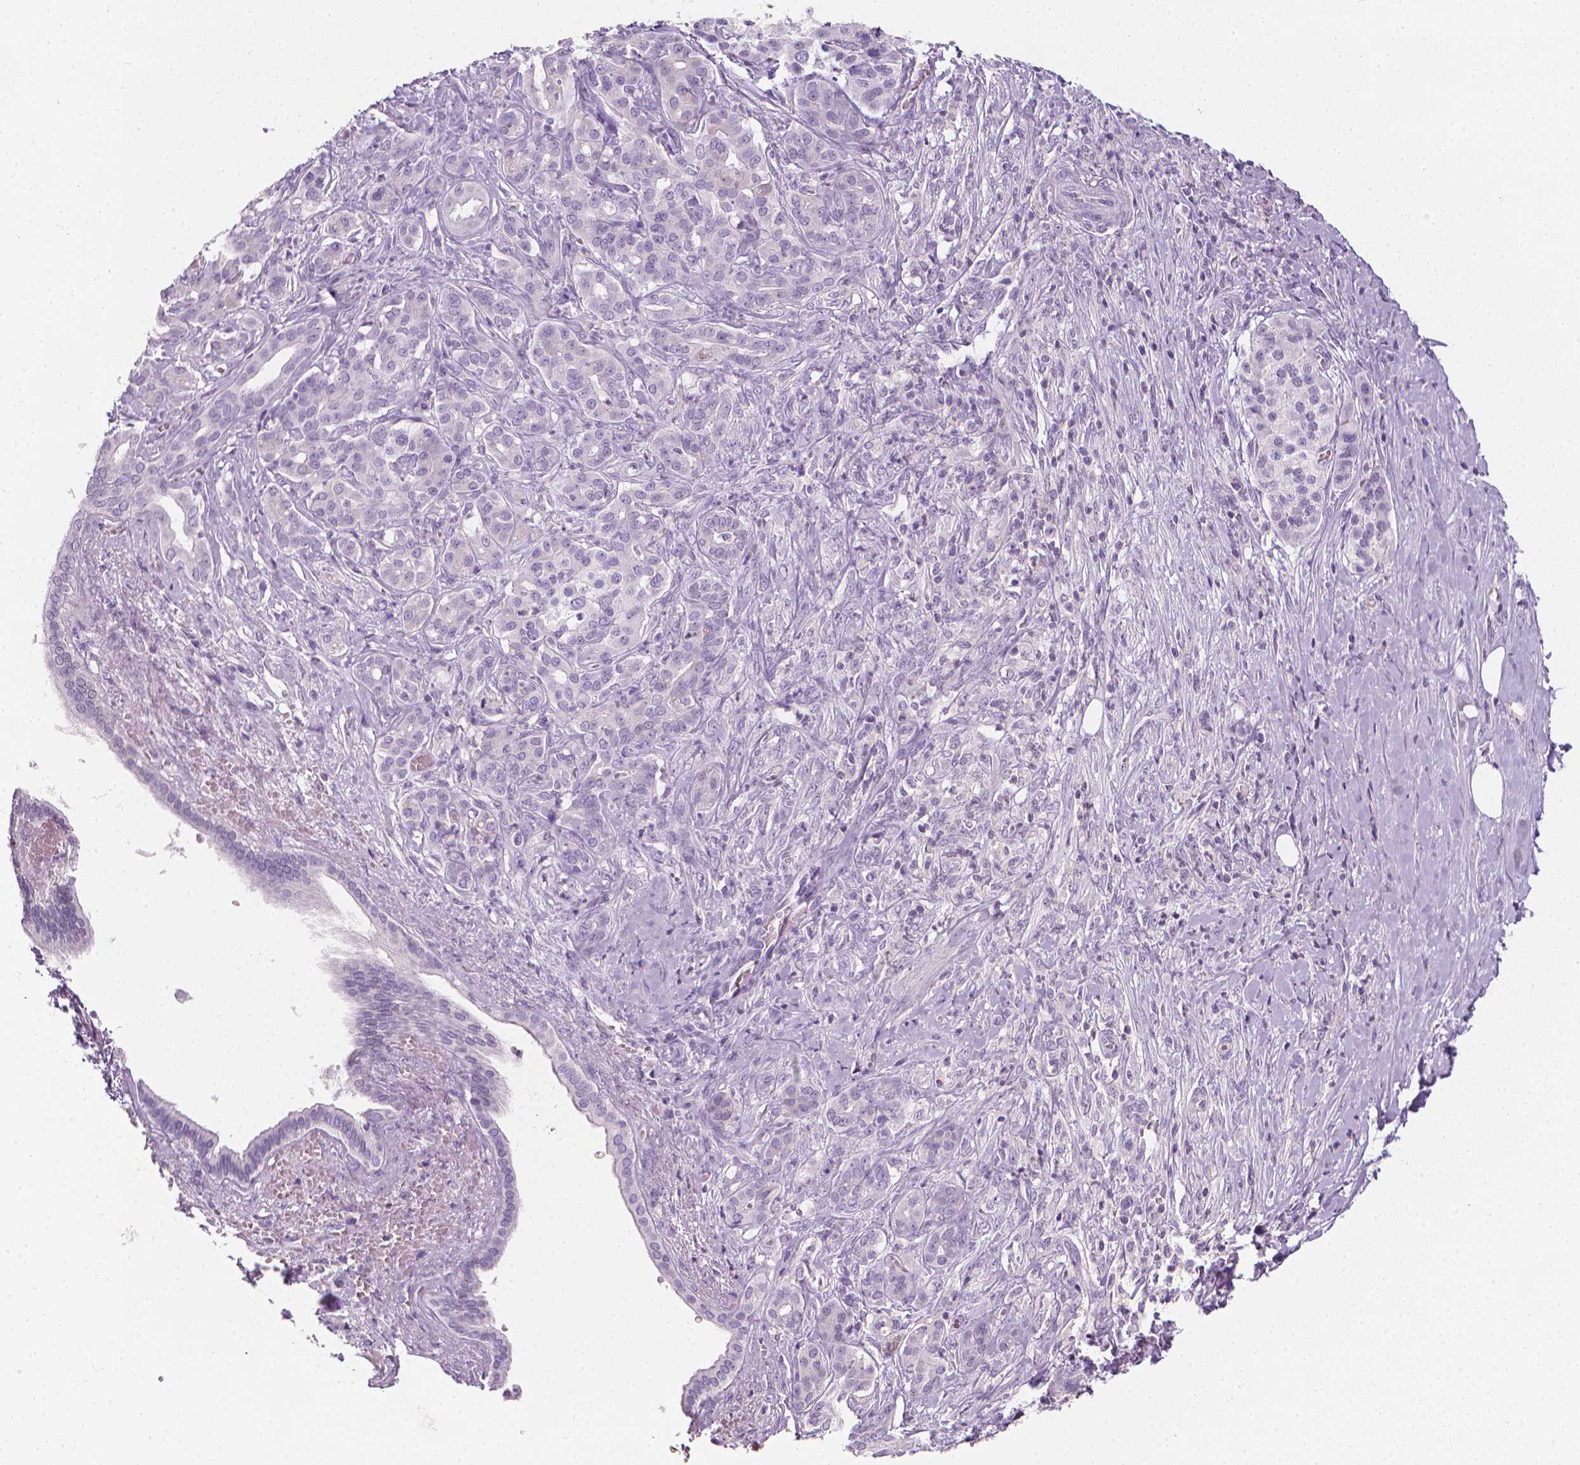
{"staining": {"intensity": "negative", "quantity": "none", "location": "none"}, "tissue": "pancreatic cancer", "cell_type": "Tumor cells", "image_type": "cancer", "snomed": [{"axis": "morphology", "description": "Normal tissue, NOS"}, {"axis": "morphology", "description": "Inflammation, NOS"}, {"axis": "morphology", "description": "Adenocarcinoma, NOS"}, {"axis": "topography", "description": "Pancreas"}], "caption": "High magnification brightfield microscopy of pancreatic cancer (adenocarcinoma) stained with DAB (3,3'-diaminobenzidine) (brown) and counterstained with hematoxylin (blue): tumor cells show no significant staining.", "gene": "DCAF8L1", "patient": {"sex": "male", "age": 57}}